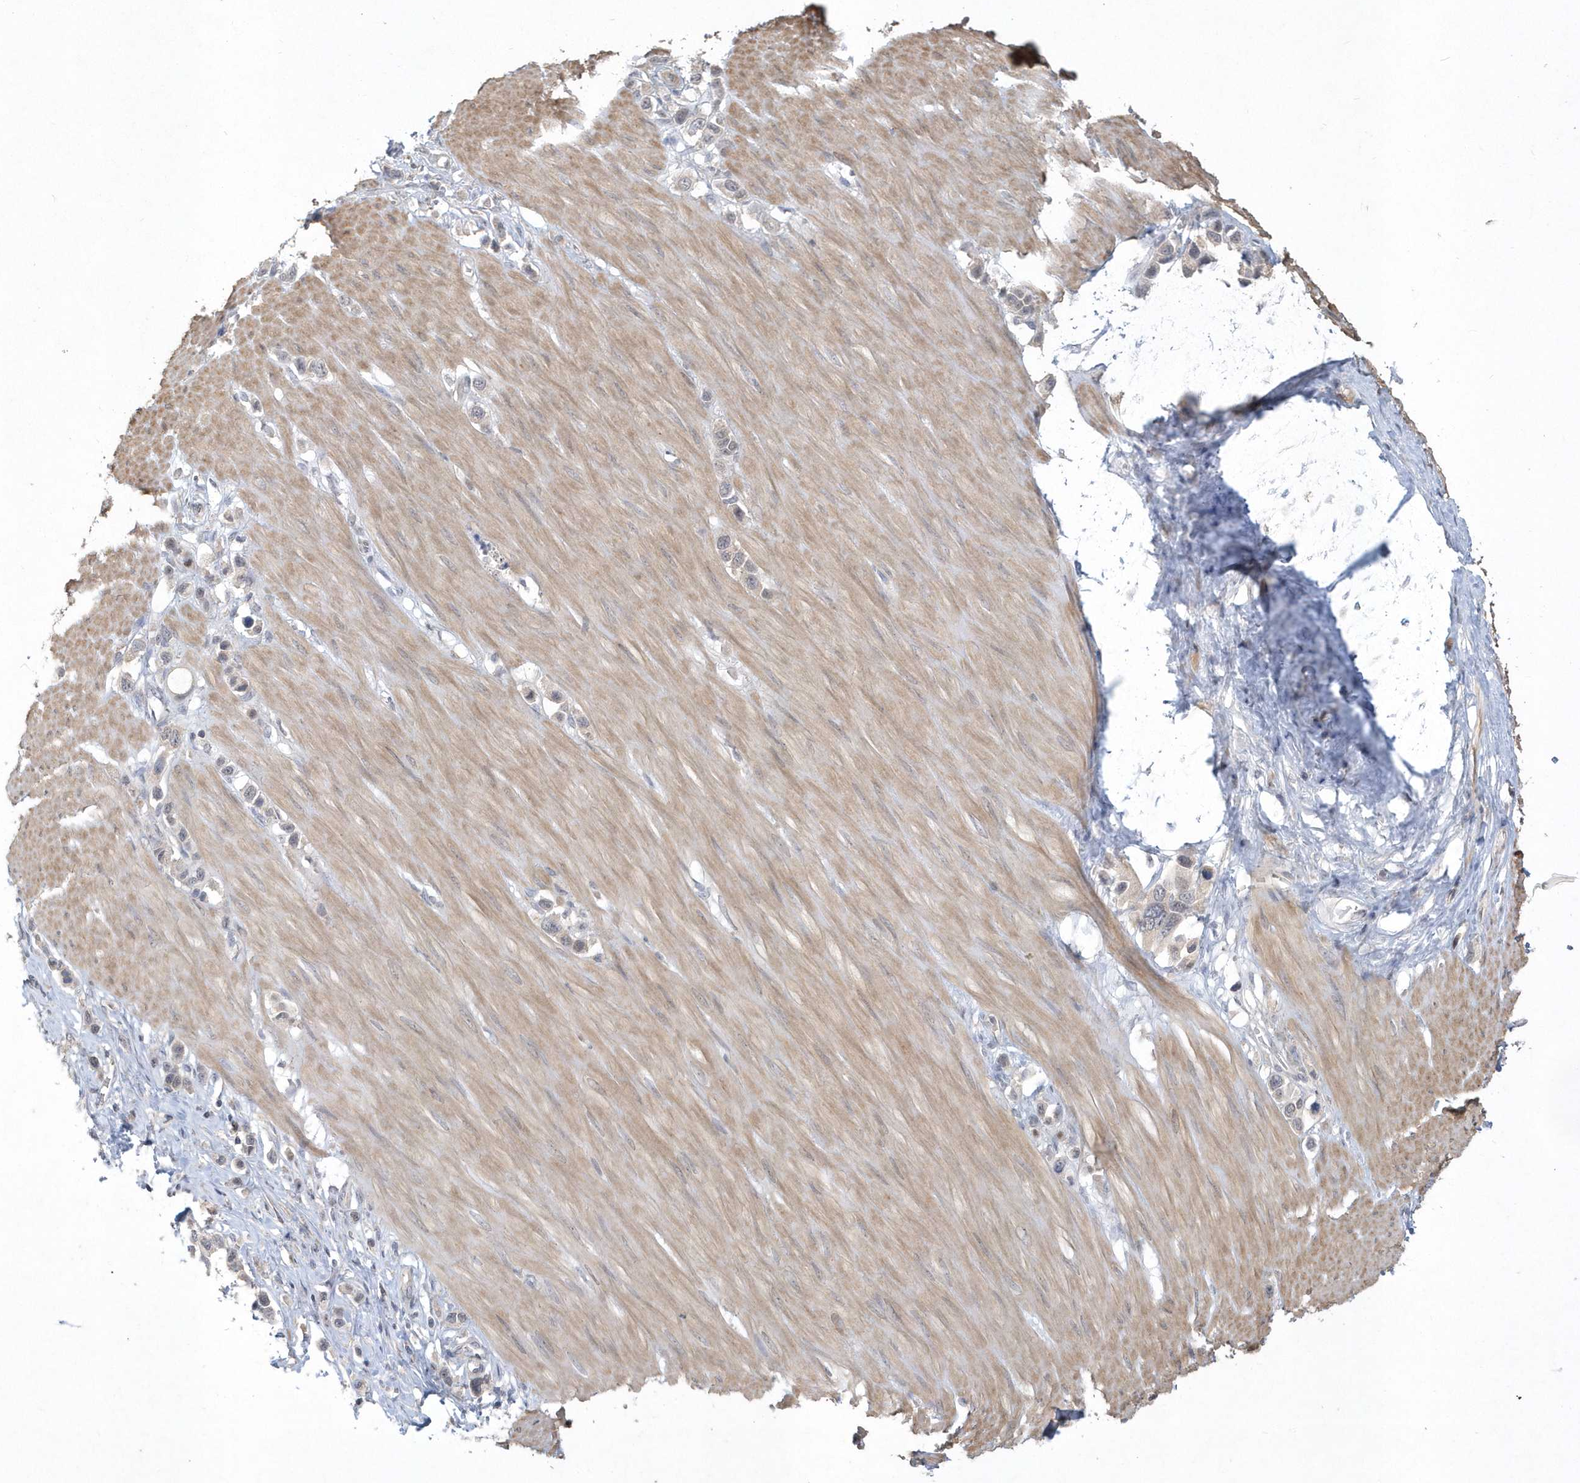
{"staining": {"intensity": "weak", "quantity": "<25%", "location": "cytoplasmic/membranous,nuclear"}, "tissue": "stomach cancer", "cell_type": "Tumor cells", "image_type": "cancer", "snomed": [{"axis": "morphology", "description": "Adenocarcinoma, NOS"}, {"axis": "topography", "description": "Stomach"}], "caption": "The immunohistochemistry image has no significant expression in tumor cells of stomach adenocarcinoma tissue.", "gene": "TSPEAR", "patient": {"sex": "female", "age": 65}}